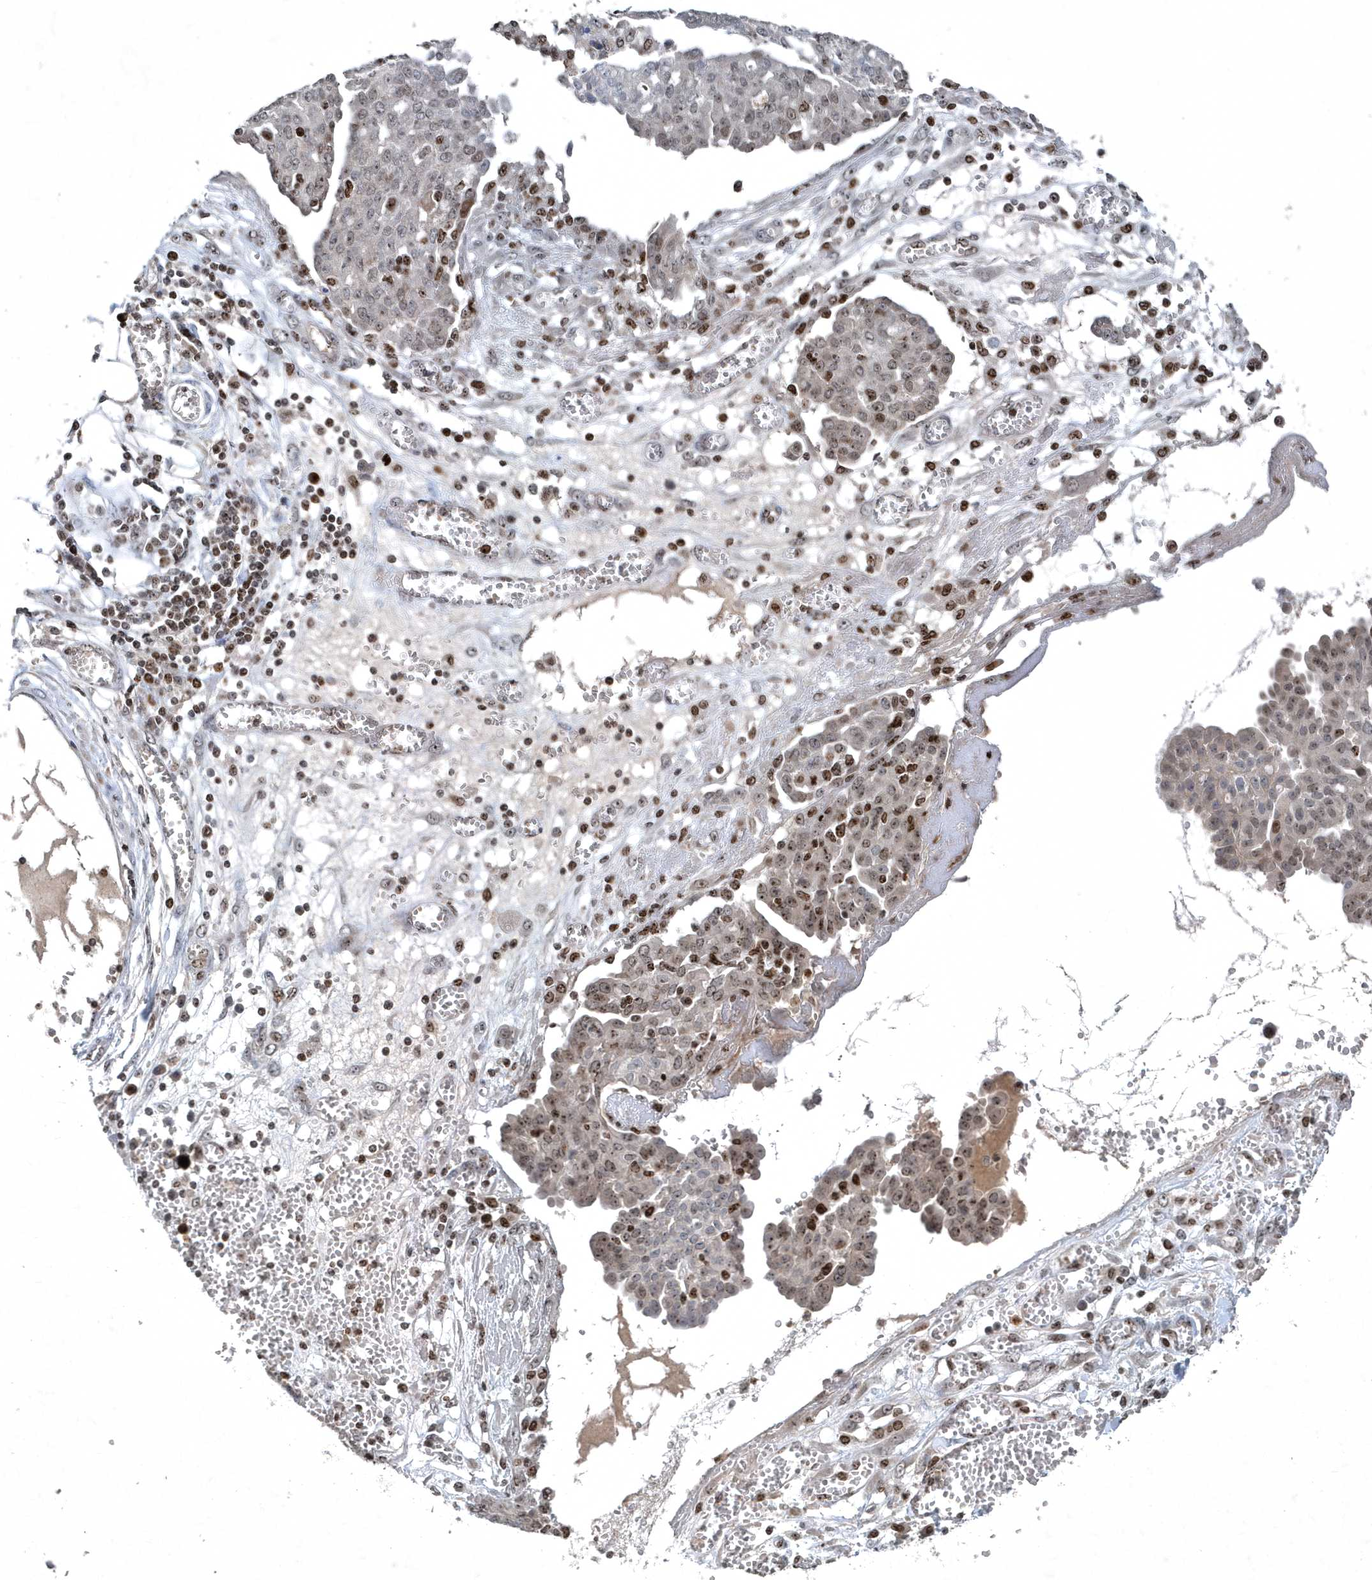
{"staining": {"intensity": "moderate", "quantity": "25%-75%", "location": "nuclear"}, "tissue": "ovarian cancer", "cell_type": "Tumor cells", "image_type": "cancer", "snomed": [{"axis": "morphology", "description": "Cystadenocarcinoma, serous, NOS"}, {"axis": "topography", "description": "Soft tissue"}, {"axis": "topography", "description": "Ovary"}], "caption": "Serous cystadenocarcinoma (ovarian) stained with IHC demonstrates moderate nuclear staining in approximately 25%-75% of tumor cells.", "gene": "QTRT2", "patient": {"sex": "female", "age": 57}}